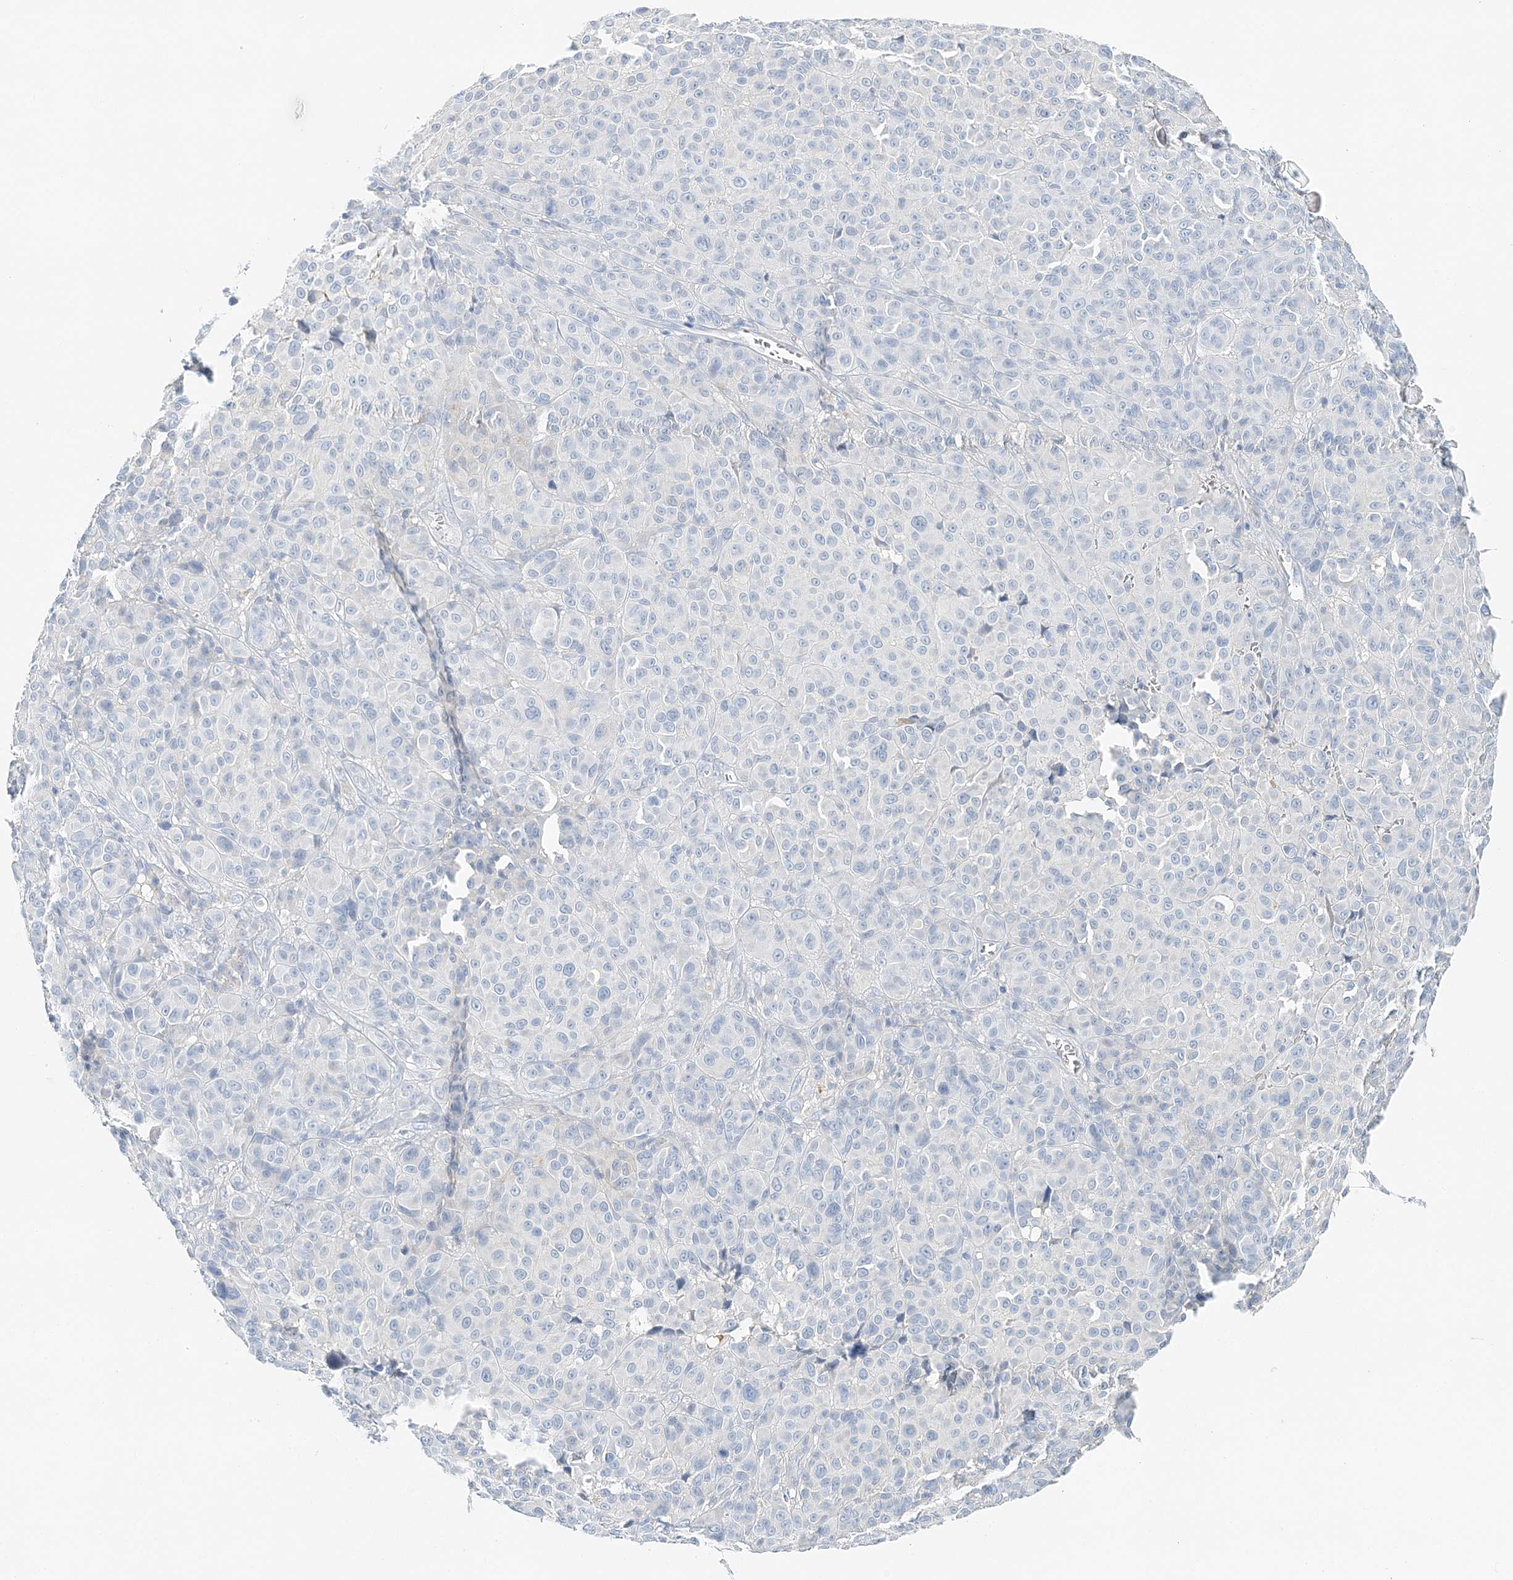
{"staining": {"intensity": "negative", "quantity": "none", "location": "none"}, "tissue": "melanoma", "cell_type": "Tumor cells", "image_type": "cancer", "snomed": [{"axis": "morphology", "description": "Malignant melanoma, NOS"}, {"axis": "topography", "description": "Skin"}], "caption": "IHC photomicrograph of neoplastic tissue: human malignant melanoma stained with DAB exhibits no significant protein expression in tumor cells.", "gene": "VILL", "patient": {"sex": "male", "age": 73}}